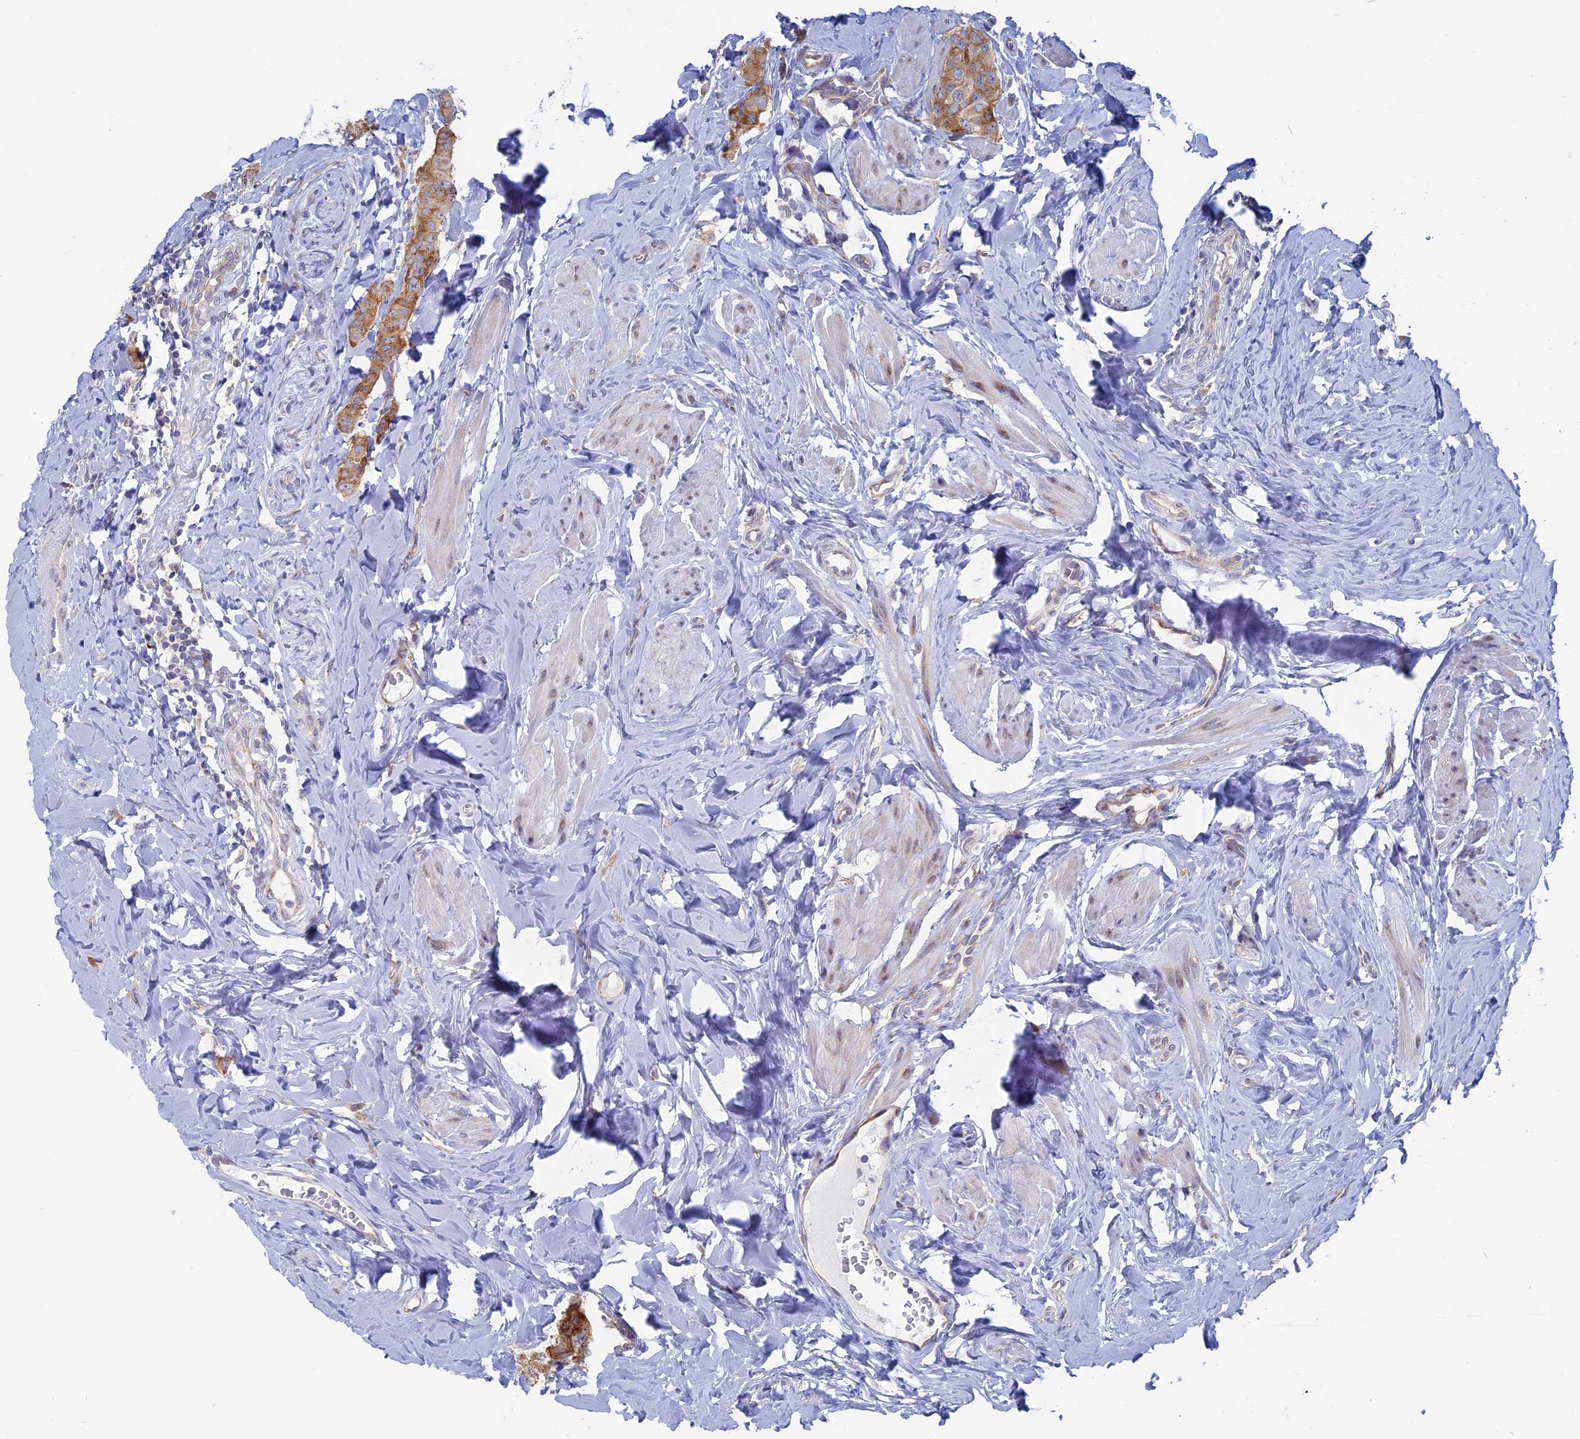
{"staining": {"intensity": "moderate", "quantity": ">75%", "location": "cytoplasmic/membranous"}, "tissue": "breast cancer", "cell_type": "Tumor cells", "image_type": "cancer", "snomed": [{"axis": "morphology", "description": "Duct carcinoma"}, {"axis": "topography", "description": "Breast"}], "caption": "A medium amount of moderate cytoplasmic/membranous expression is identified in approximately >75% of tumor cells in breast cancer (invasive ductal carcinoma) tissue. (brown staining indicates protein expression, while blue staining denotes nuclei).", "gene": "TBC1D30", "patient": {"sex": "female", "age": 40}}